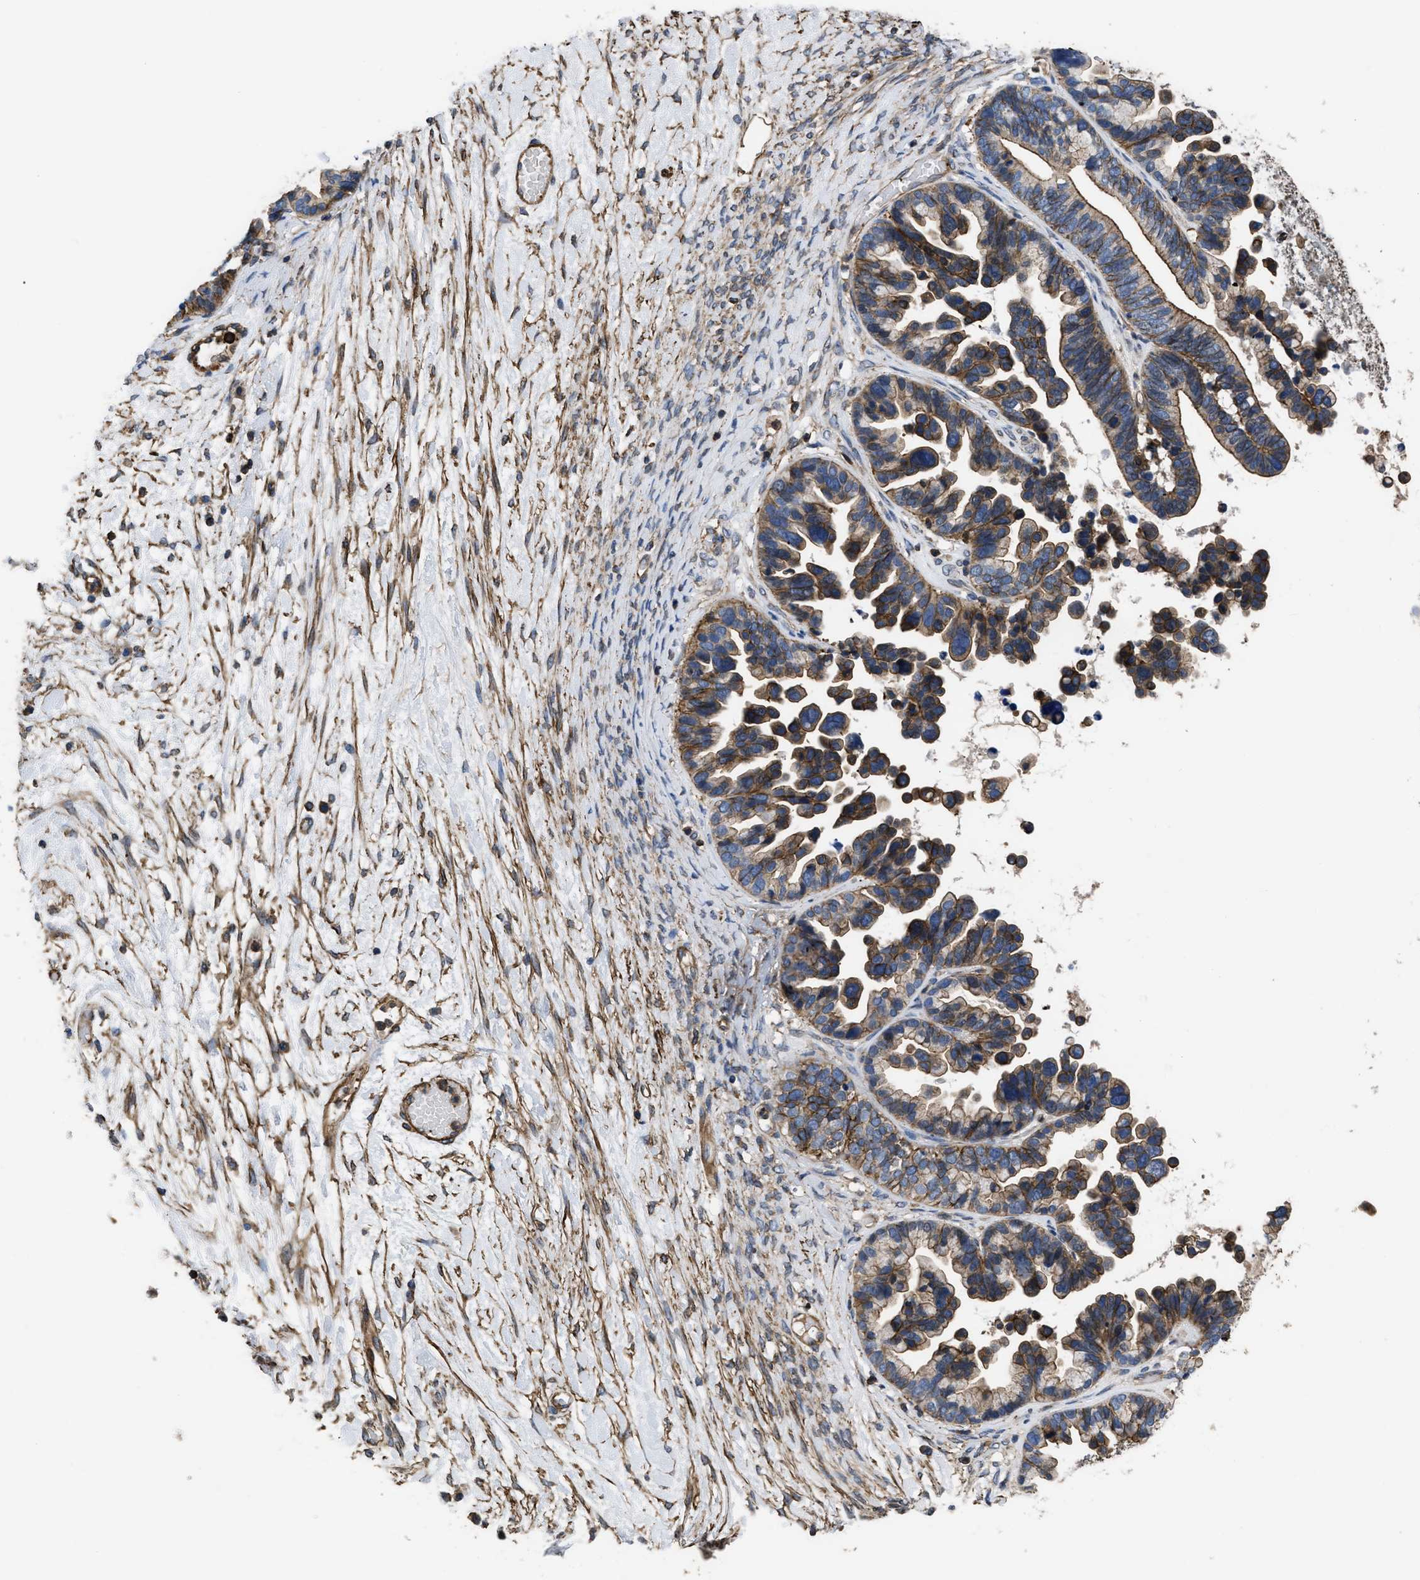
{"staining": {"intensity": "moderate", "quantity": ">75%", "location": "cytoplasmic/membranous"}, "tissue": "ovarian cancer", "cell_type": "Tumor cells", "image_type": "cancer", "snomed": [{"axis": "morphology", "description": "Cystadenocarcinoma, serous, NOS"}, {"axis": "topography", "description": "Ovary"}], "caption": "Tumor cells show moderate cytoplasmic/membranous positivity in approximately >75% of cells in ovarian cancer (serous cystadenocarcinoma).", "gene": "SCUBE2", "patient": {"sex": "female", "age": 56}}